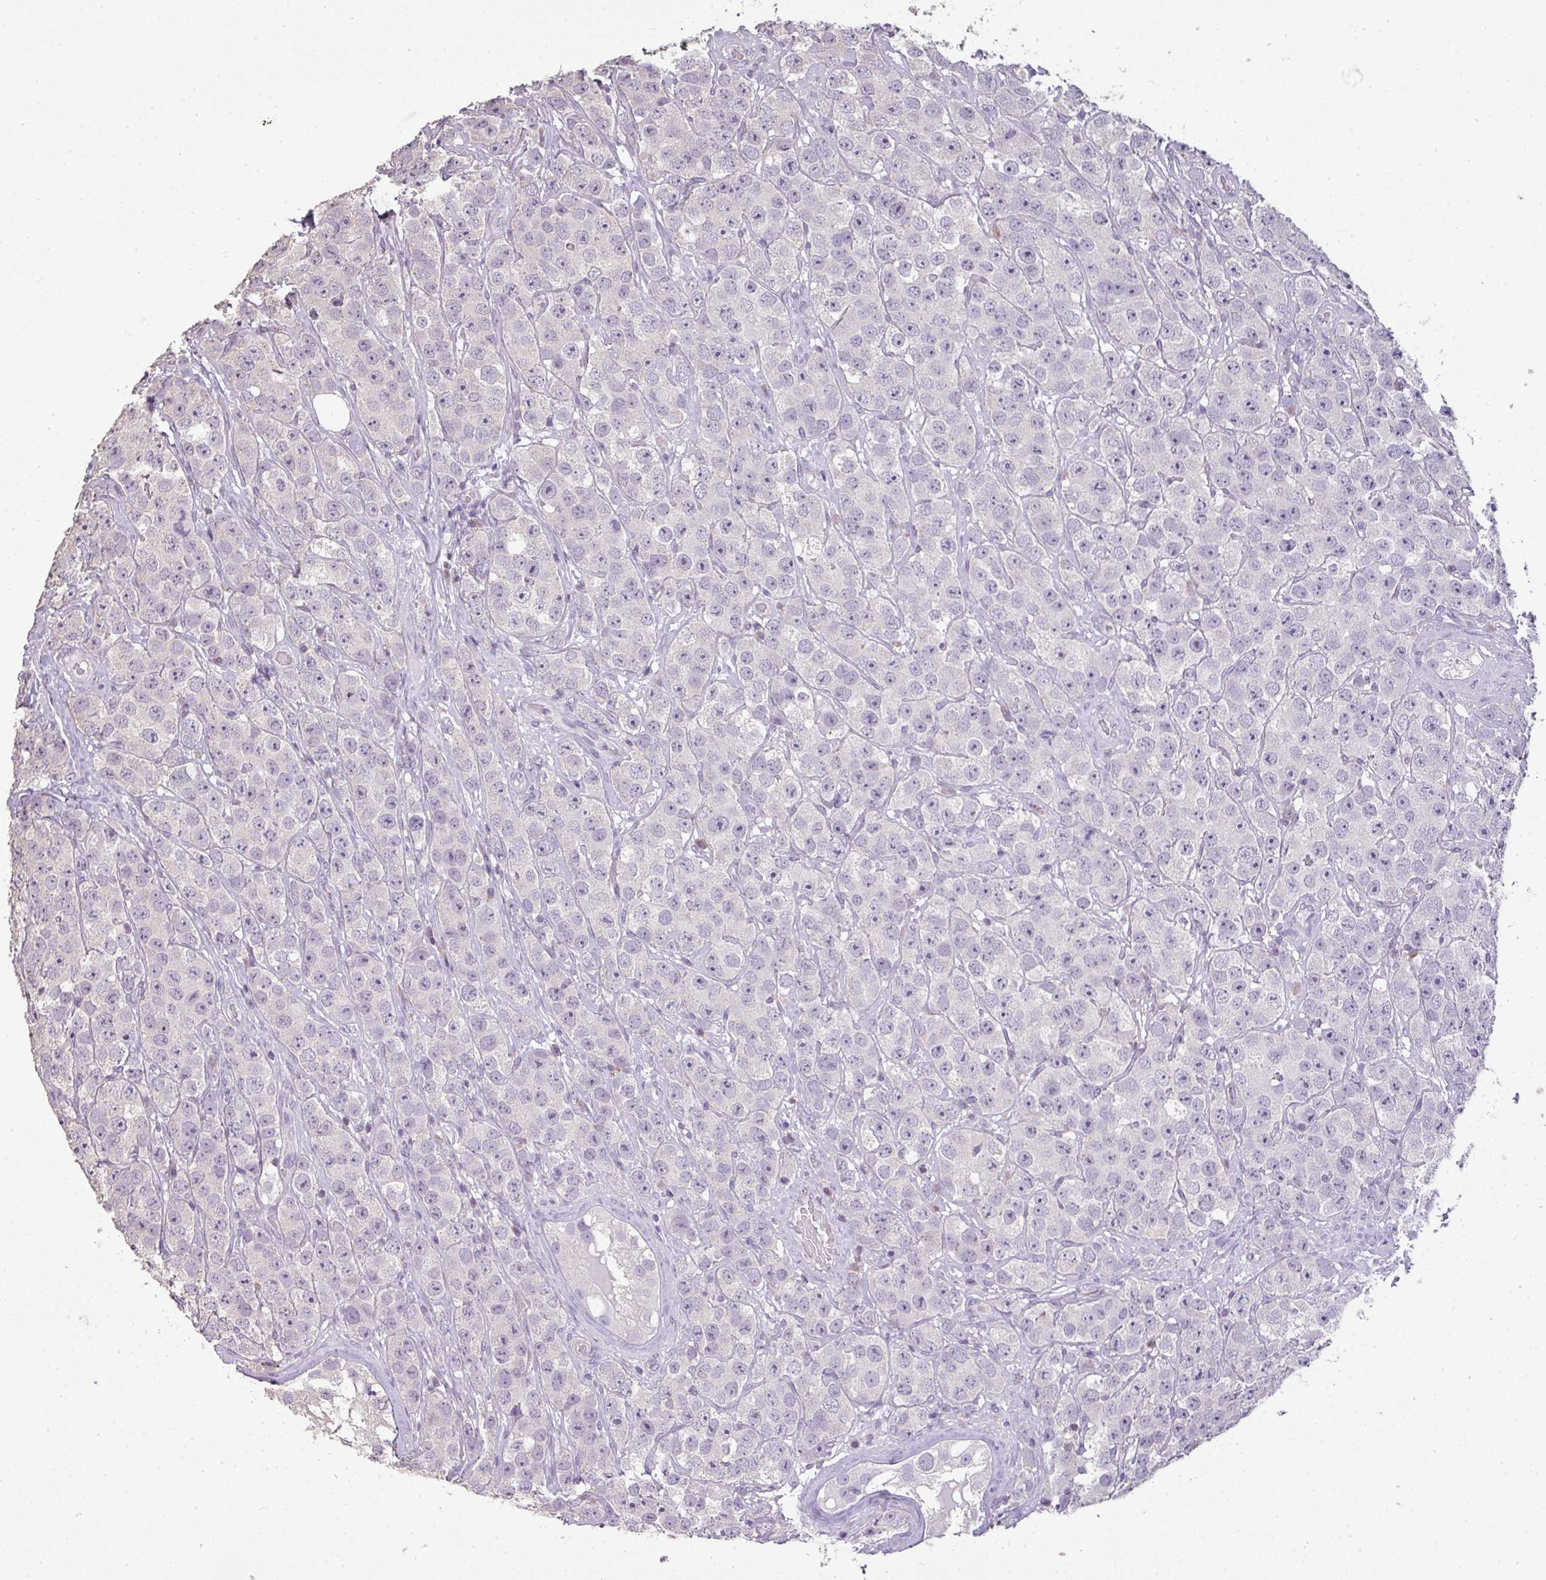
{"staining": {"intensity": "negative", "quantity": "none", "location": "none"}, "tissue": "testis cancer", "cell_type": "Tumor cells", "image_type": "cancer", "snomed": [{"axis": "morphology", "description": "Seminoma, NOS"}, {"axis": "topography", "description": "Testis"}], "caption": "This is an IHC micrograph of human testis cancer (seminoma). There is no positivity in tumor cells.", "gene": "LY9", "patient": {"sex": "male", "age": 28}}